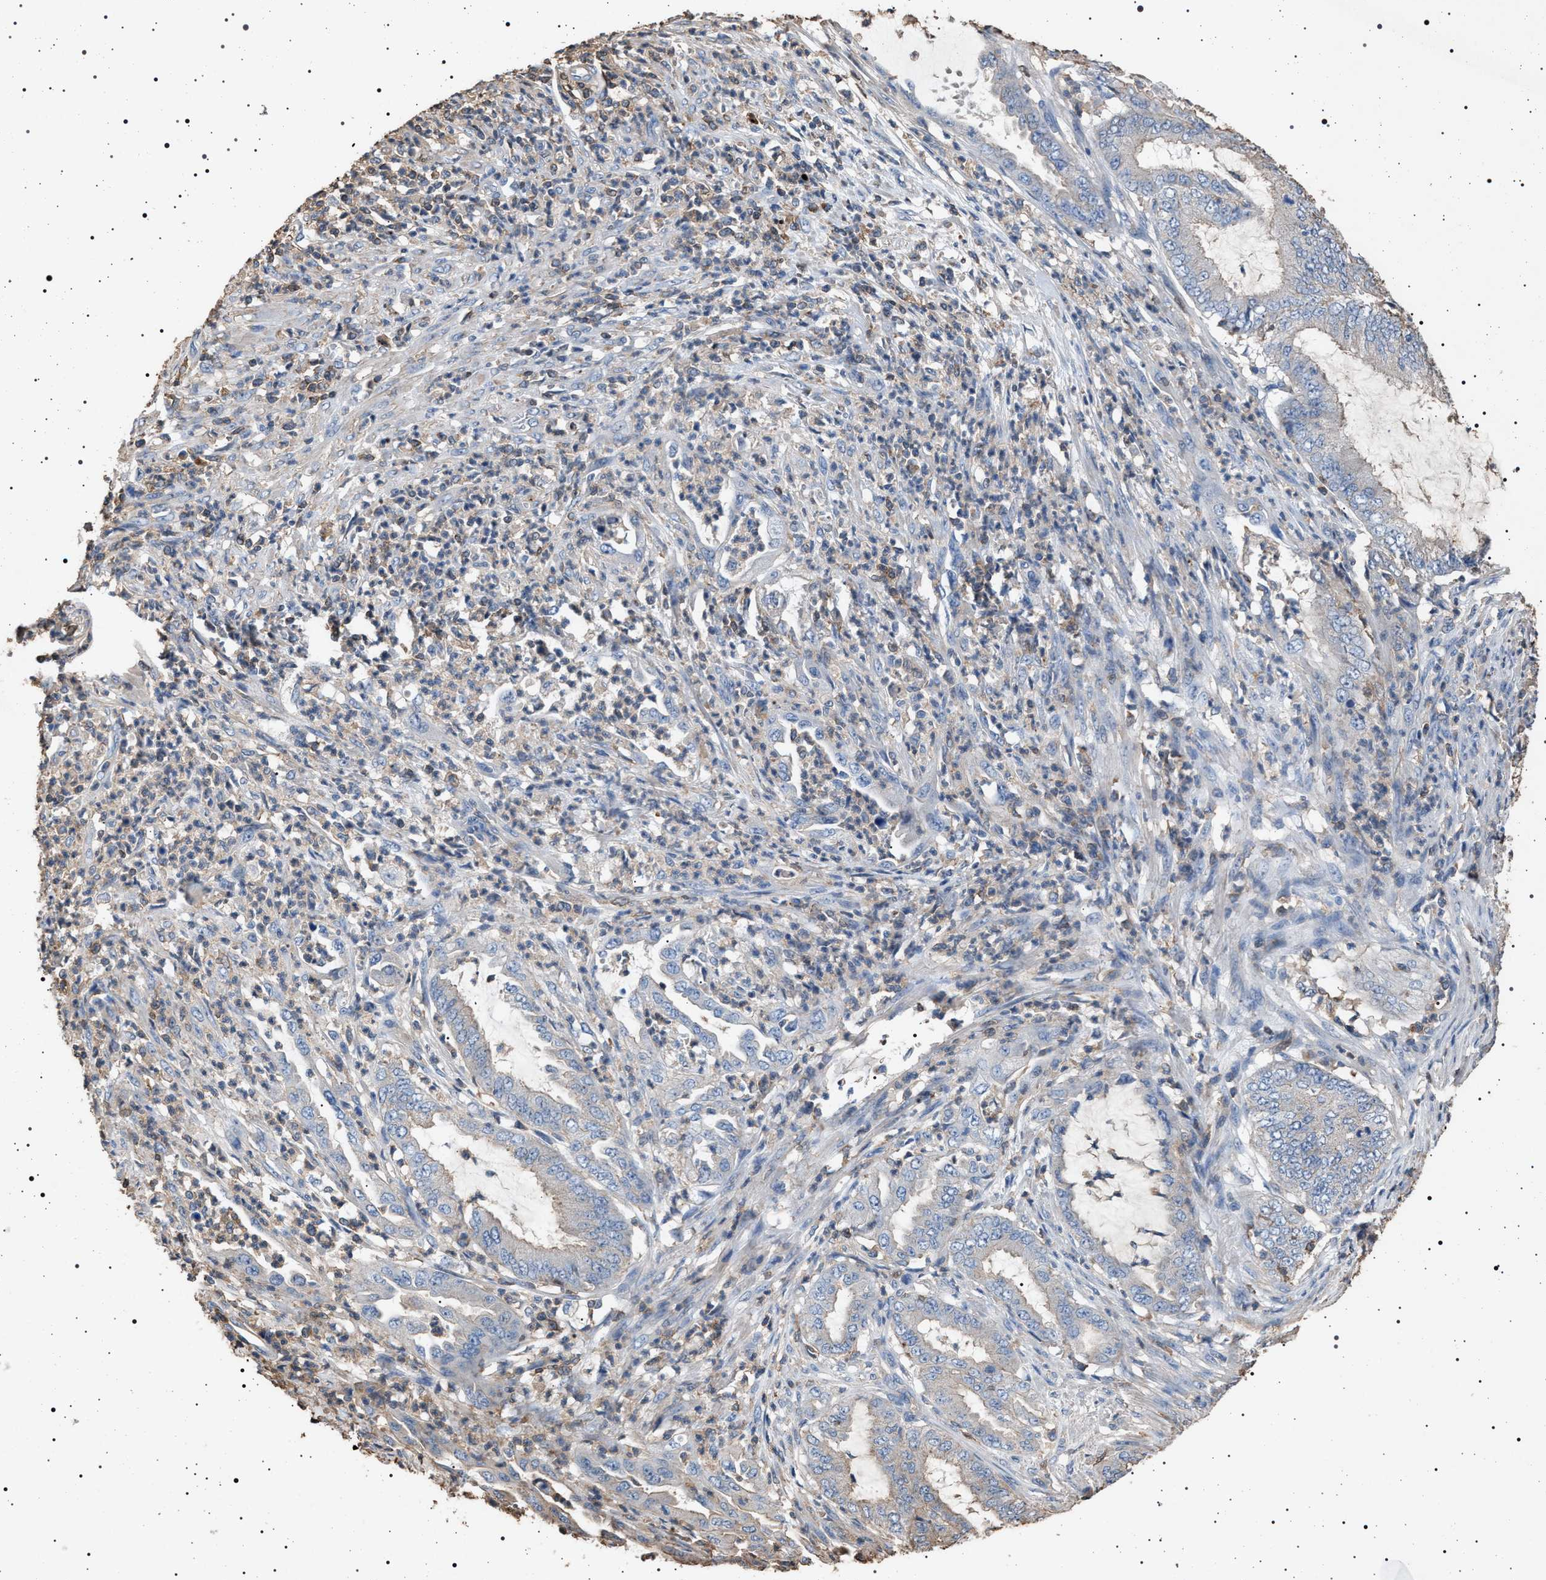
{"staining": {"intensity": "negative", "quantity": "none", "location": "none"}, "tissue": "endometrial cancer", "cell_type": "Tumor cells", "image_type": "cancer", "snomed": [{"axis": "morphology", "description": "Adenocarcinoma, NOS"}, {"axis": "topography", "description": "Endometrium"}], "caption": "An immunohistochemistry (IHC) histopathology image of endometrial cancer is shown. There is no staining in tumor cells of endometrial cancer.", "gene": "SMAP2", "patient": {"sex": "female", "age": 51}}